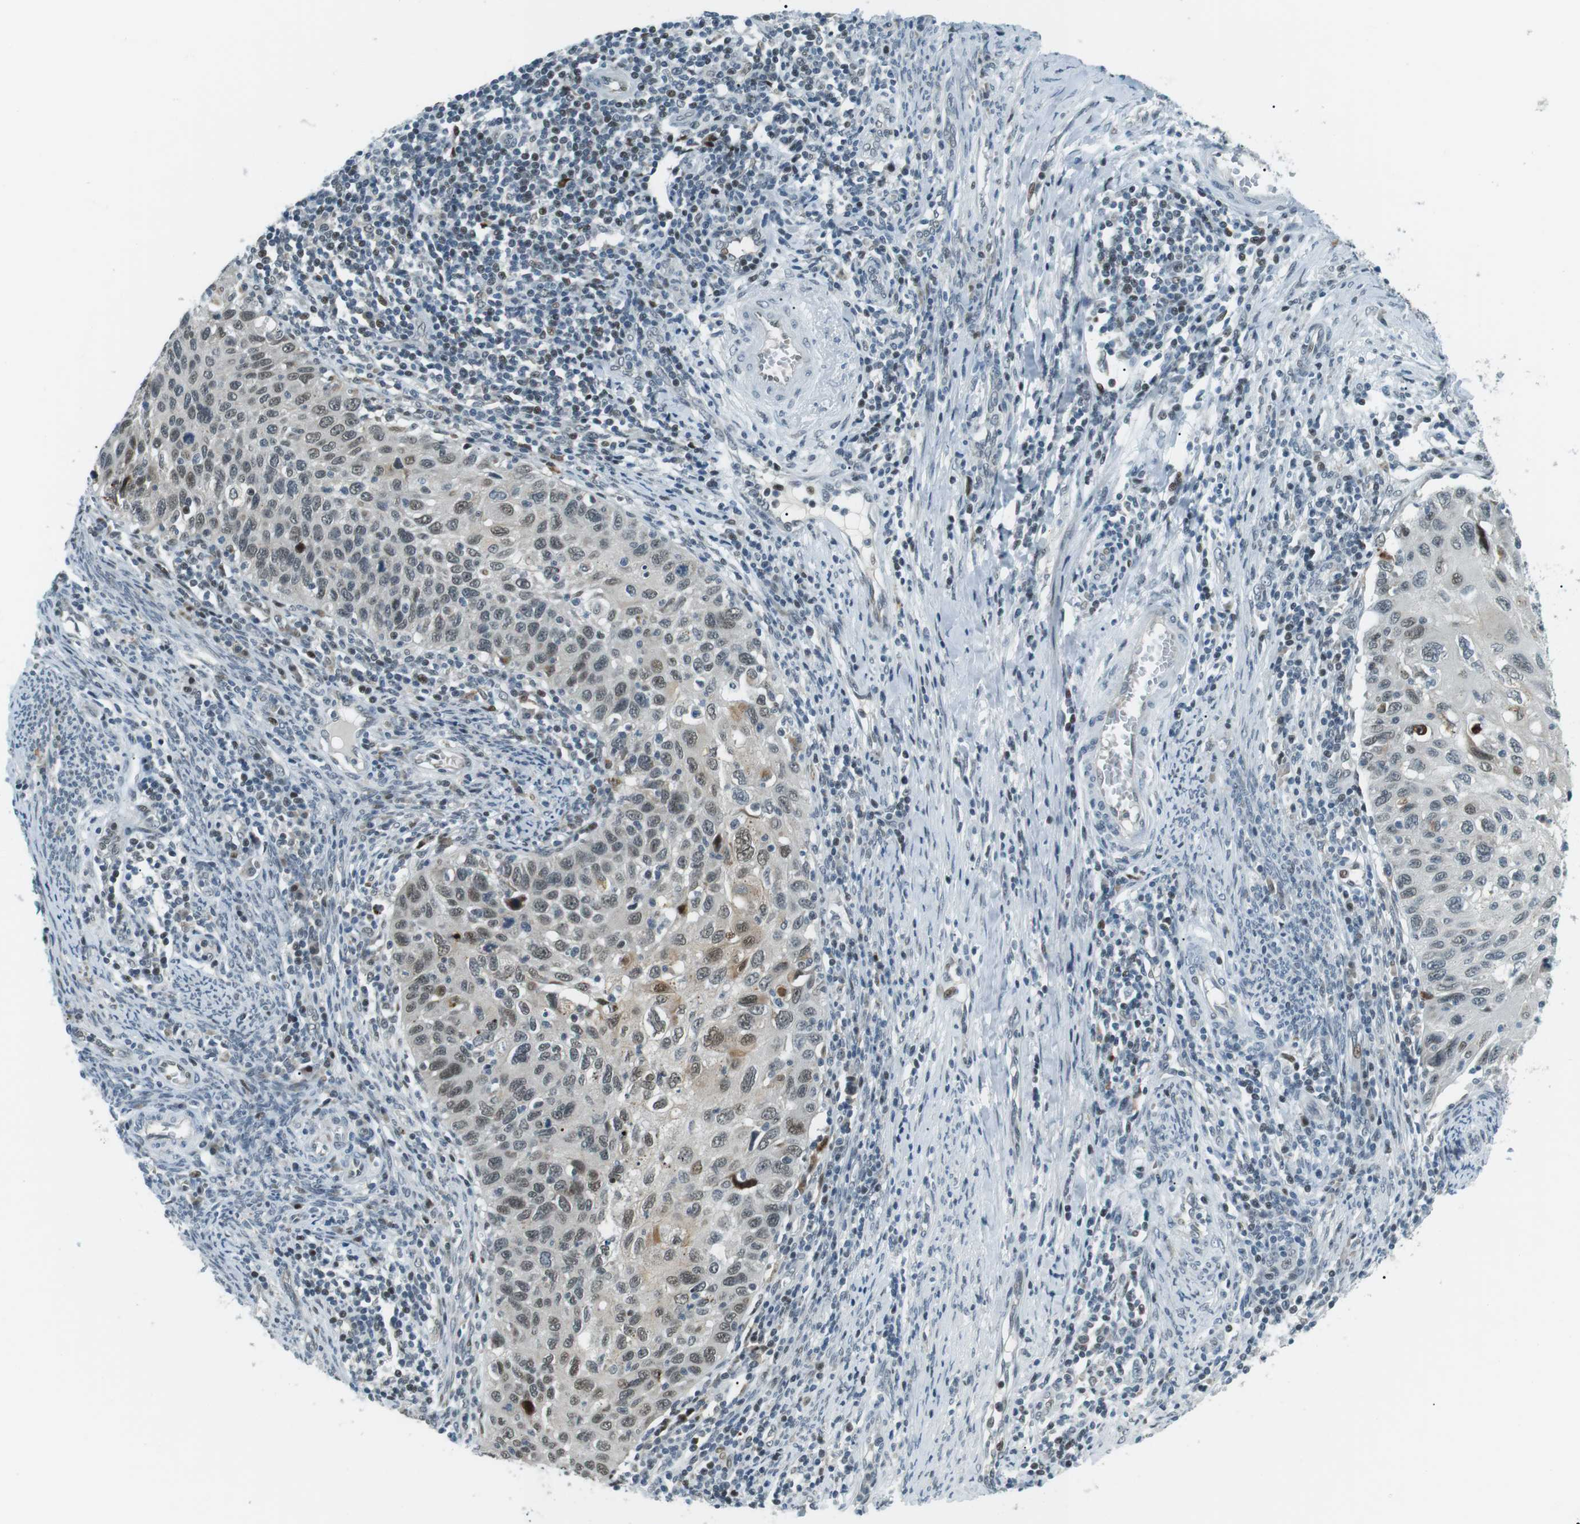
{"staining": {"intensity": "moderate", "quantity": "<25%", "location": "nuclear"}, "tissue": "cervical cancer", "cell_type": "Tumor cells", "image_type": "cancer", "snomed": [{"axis": "morphology", "description": "Squamous cell carcinoma, NOS"}, {"axis": "topography", "description": "Cervix"}], "caption": "High-power microscopy captured an immunohistochemistry photomicrograph of cervical cancer (squamous cell carcinoma), revealing moderate nuclear staining in about <25% of tumor cells.", "gene": "PJA1", "patient": {"sex": "female", "age": 70}}